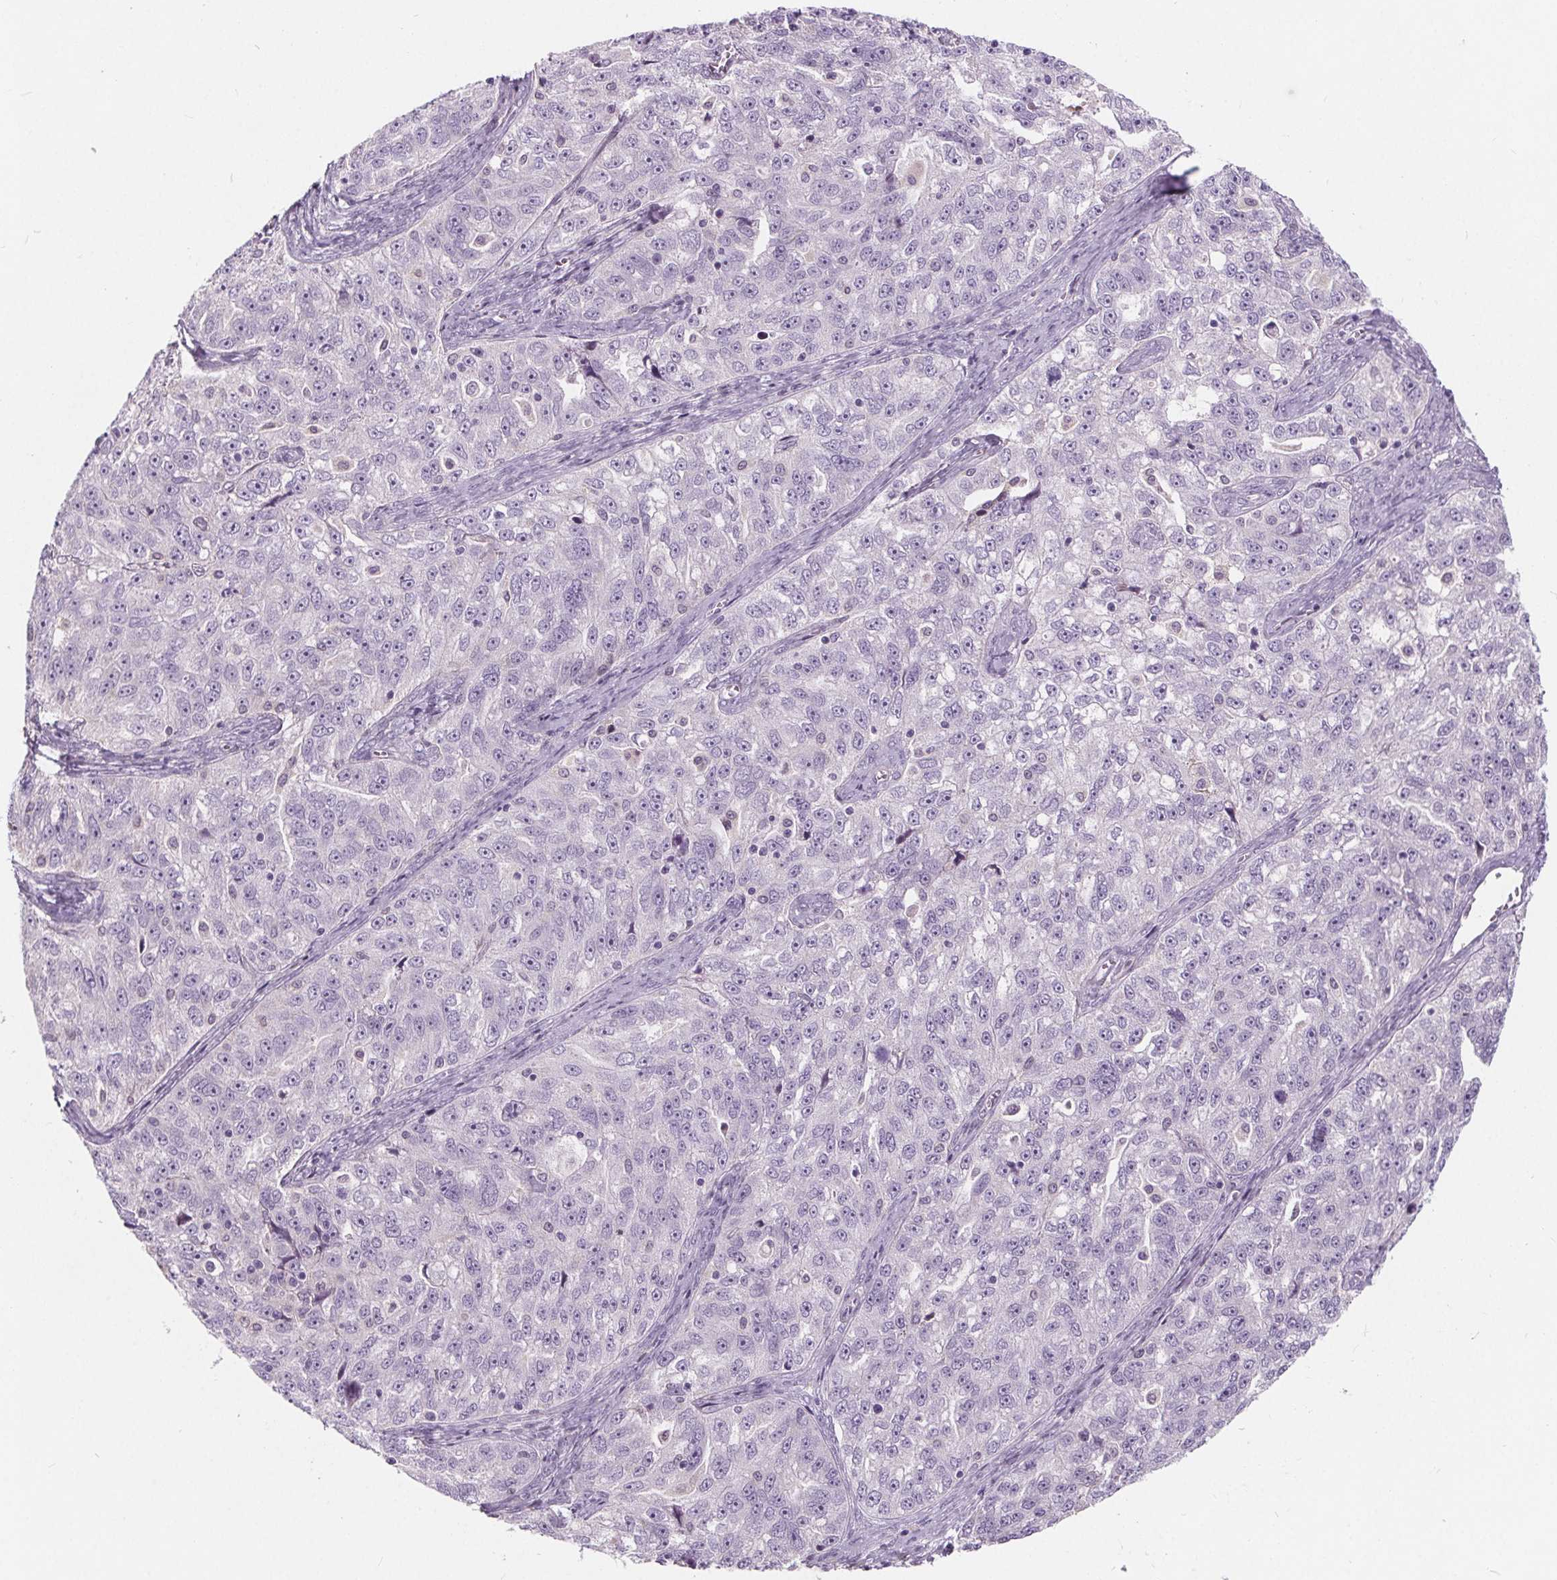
{"staining": {"intensity": "negative", "quantity": "none", "location": "none"}, "tissue": "ovarian cancer", "cell_type": "Tumor cells", "image_type": "cancer", "snomed": [{"axis": "morphology", "description": "Cystadenocarcinoma, serous, NOS"}, {"axis": "topography", "description": "Ovary"}], "caption": "DAB (3,3'-diaminobenzidine) immunohistochemical staining of human ovarian cancer reveals no significant positivity in tumor cells.", "gene": "HAAO", "patient": {"sex": "female", "age": 51}}